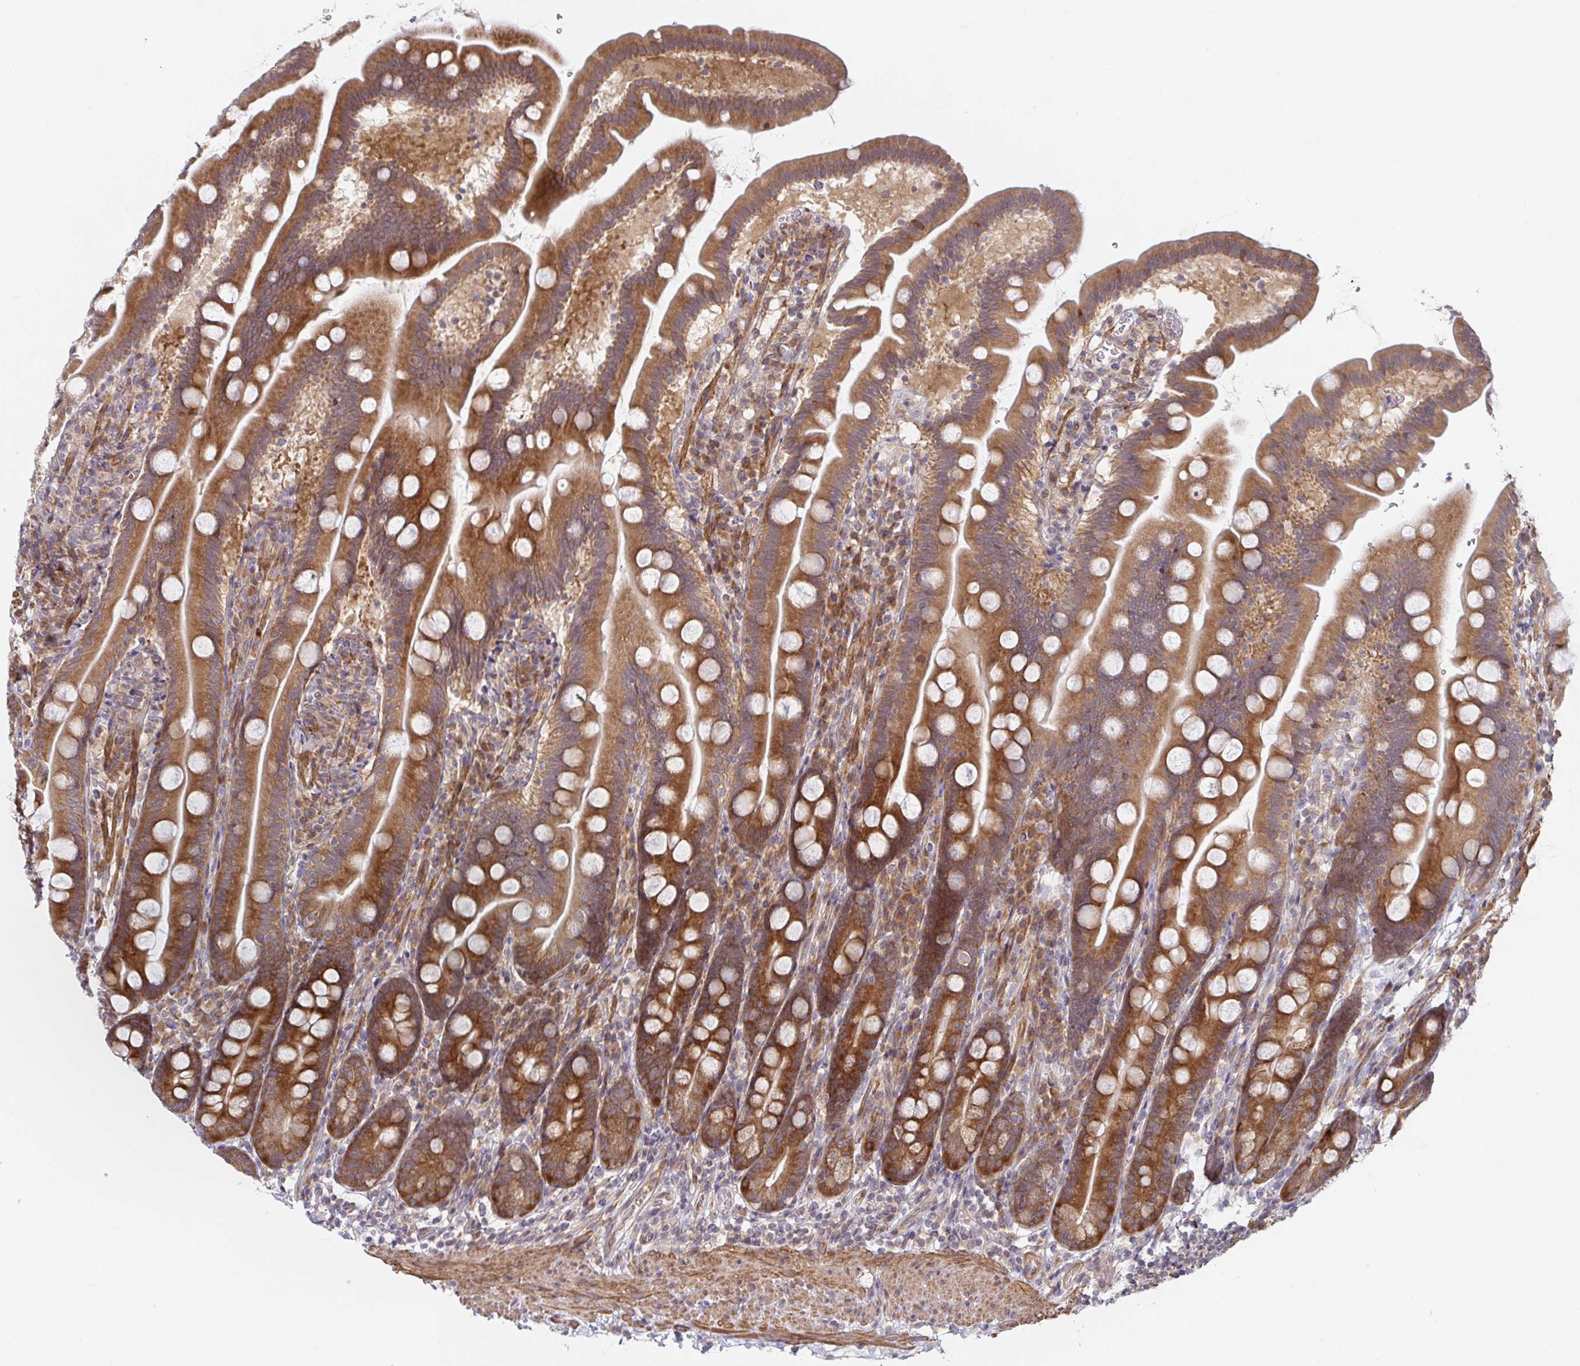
{"staining": {"intensity": "strong", "quantity": ">75%", "location": "cytoplasmic/membranous"}, "tissue": "duodenum", "cell_type": "Glandular cells", "image_type": "normal", "snomed": [{"axis": "morphology", "description": "Normal tissue, NOS"}, {"axis": "topography", "description": "Duodenum"}], "caption": "A high amount of strong cytoplasmic/membranous staining is identified in about >75% of glandular cells in benign duodenum.", "gene": "LARP1", "patient": {"sex": "female", "age": 67}}